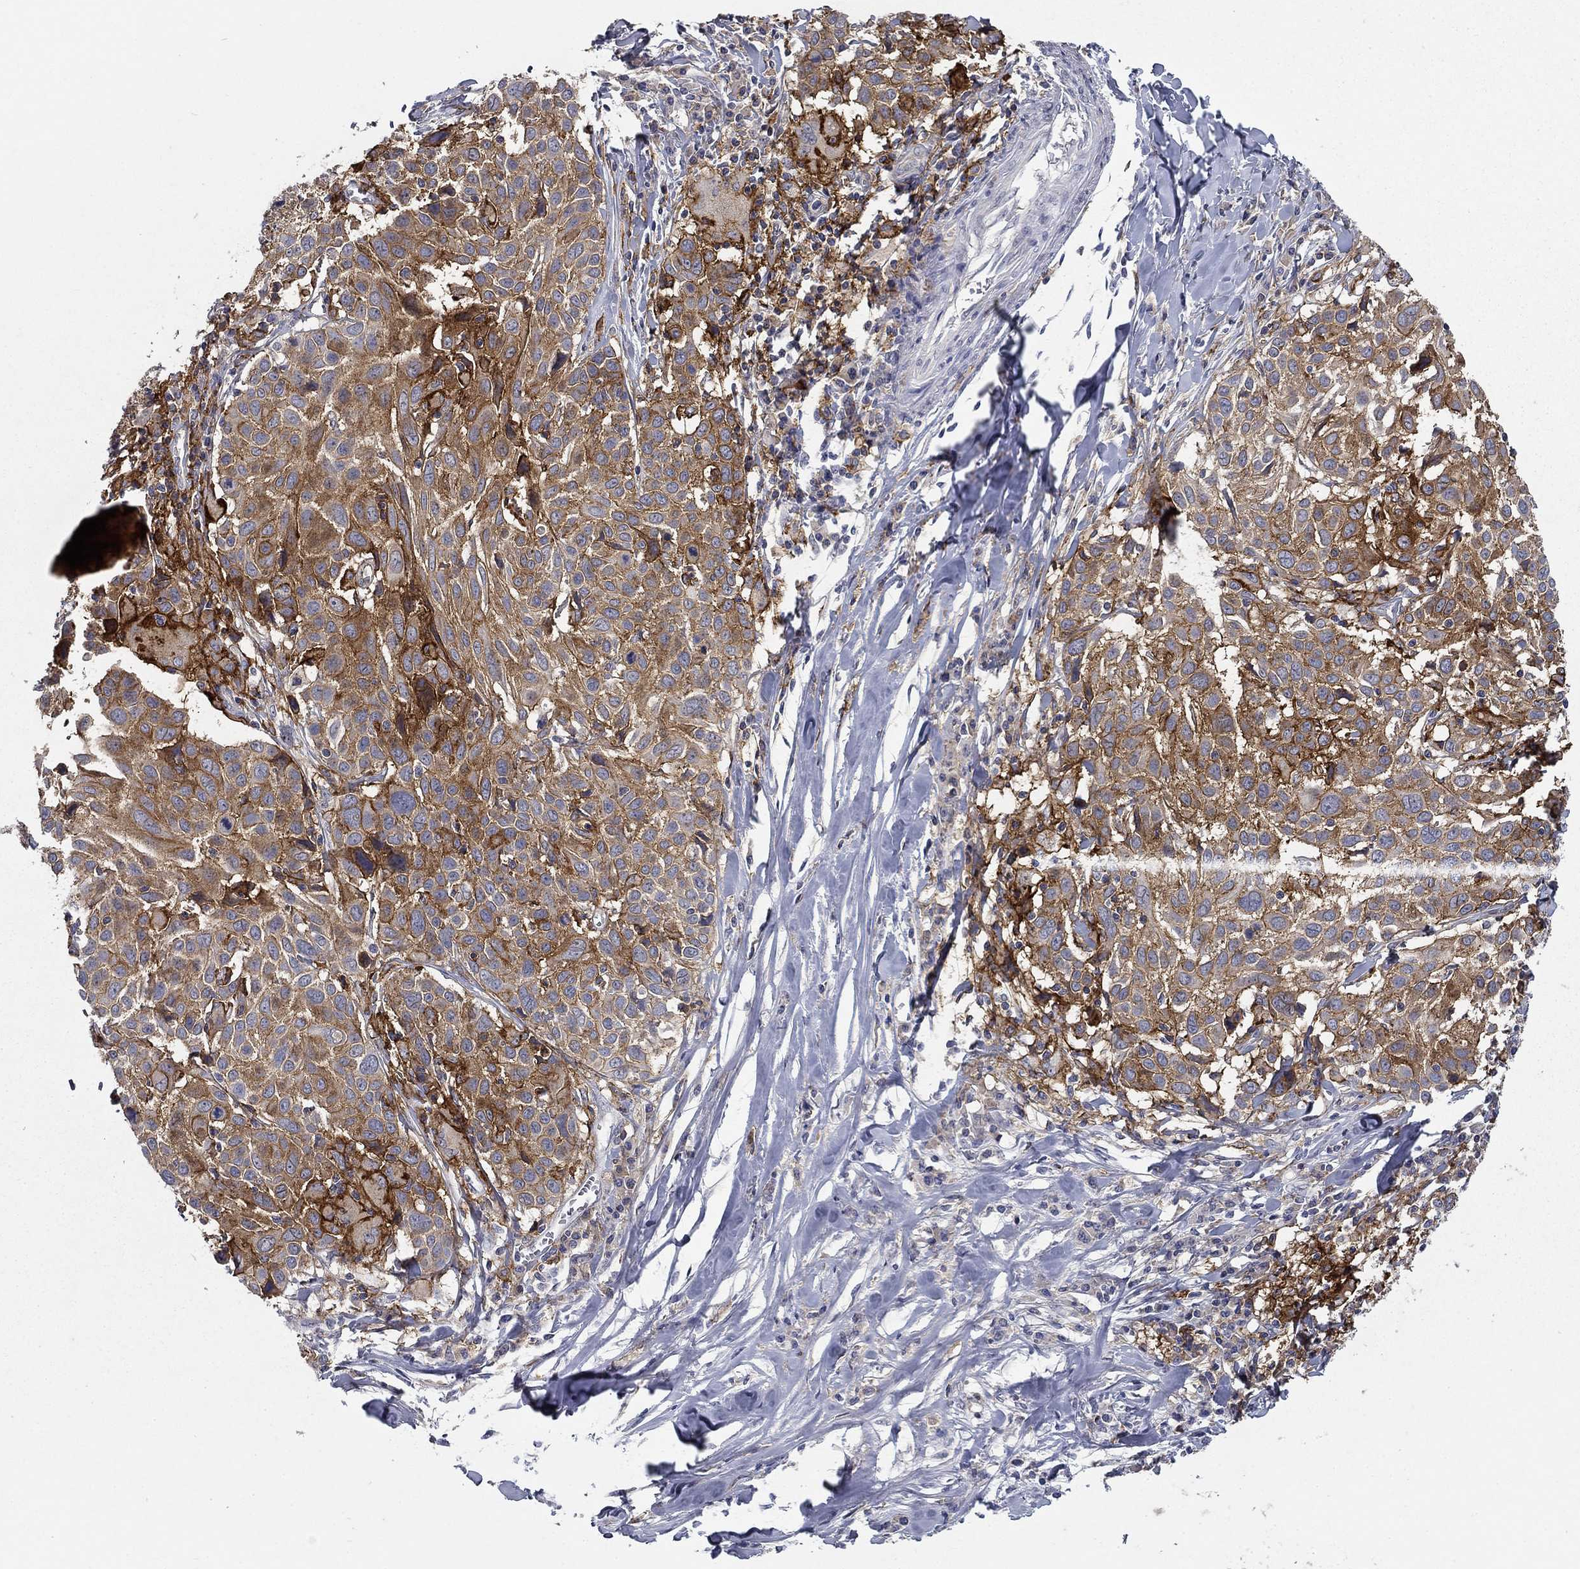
{"staining": {"intensity": "strong", "quantity": "25%-75%", "location": "cytoplasmic/membranous"}, "tissue": "lung cancer", "cell_type": "Tumor cells", "image_type": "cancer", "snomed": [{"axis": "morphology", "description": "Squamous cell carcinoma, NOS"}, {"axis": "topography", "description": "Lung"}], "caption": "Strong cytoplasmic/membranous expression for a protein is identified in approximately 25%-75% of tumor cells of squamous cell carcinoma (lung) using immunohistochemistry.", "gene": "CD274", "patient": {"sex": "male", "age": 57}}